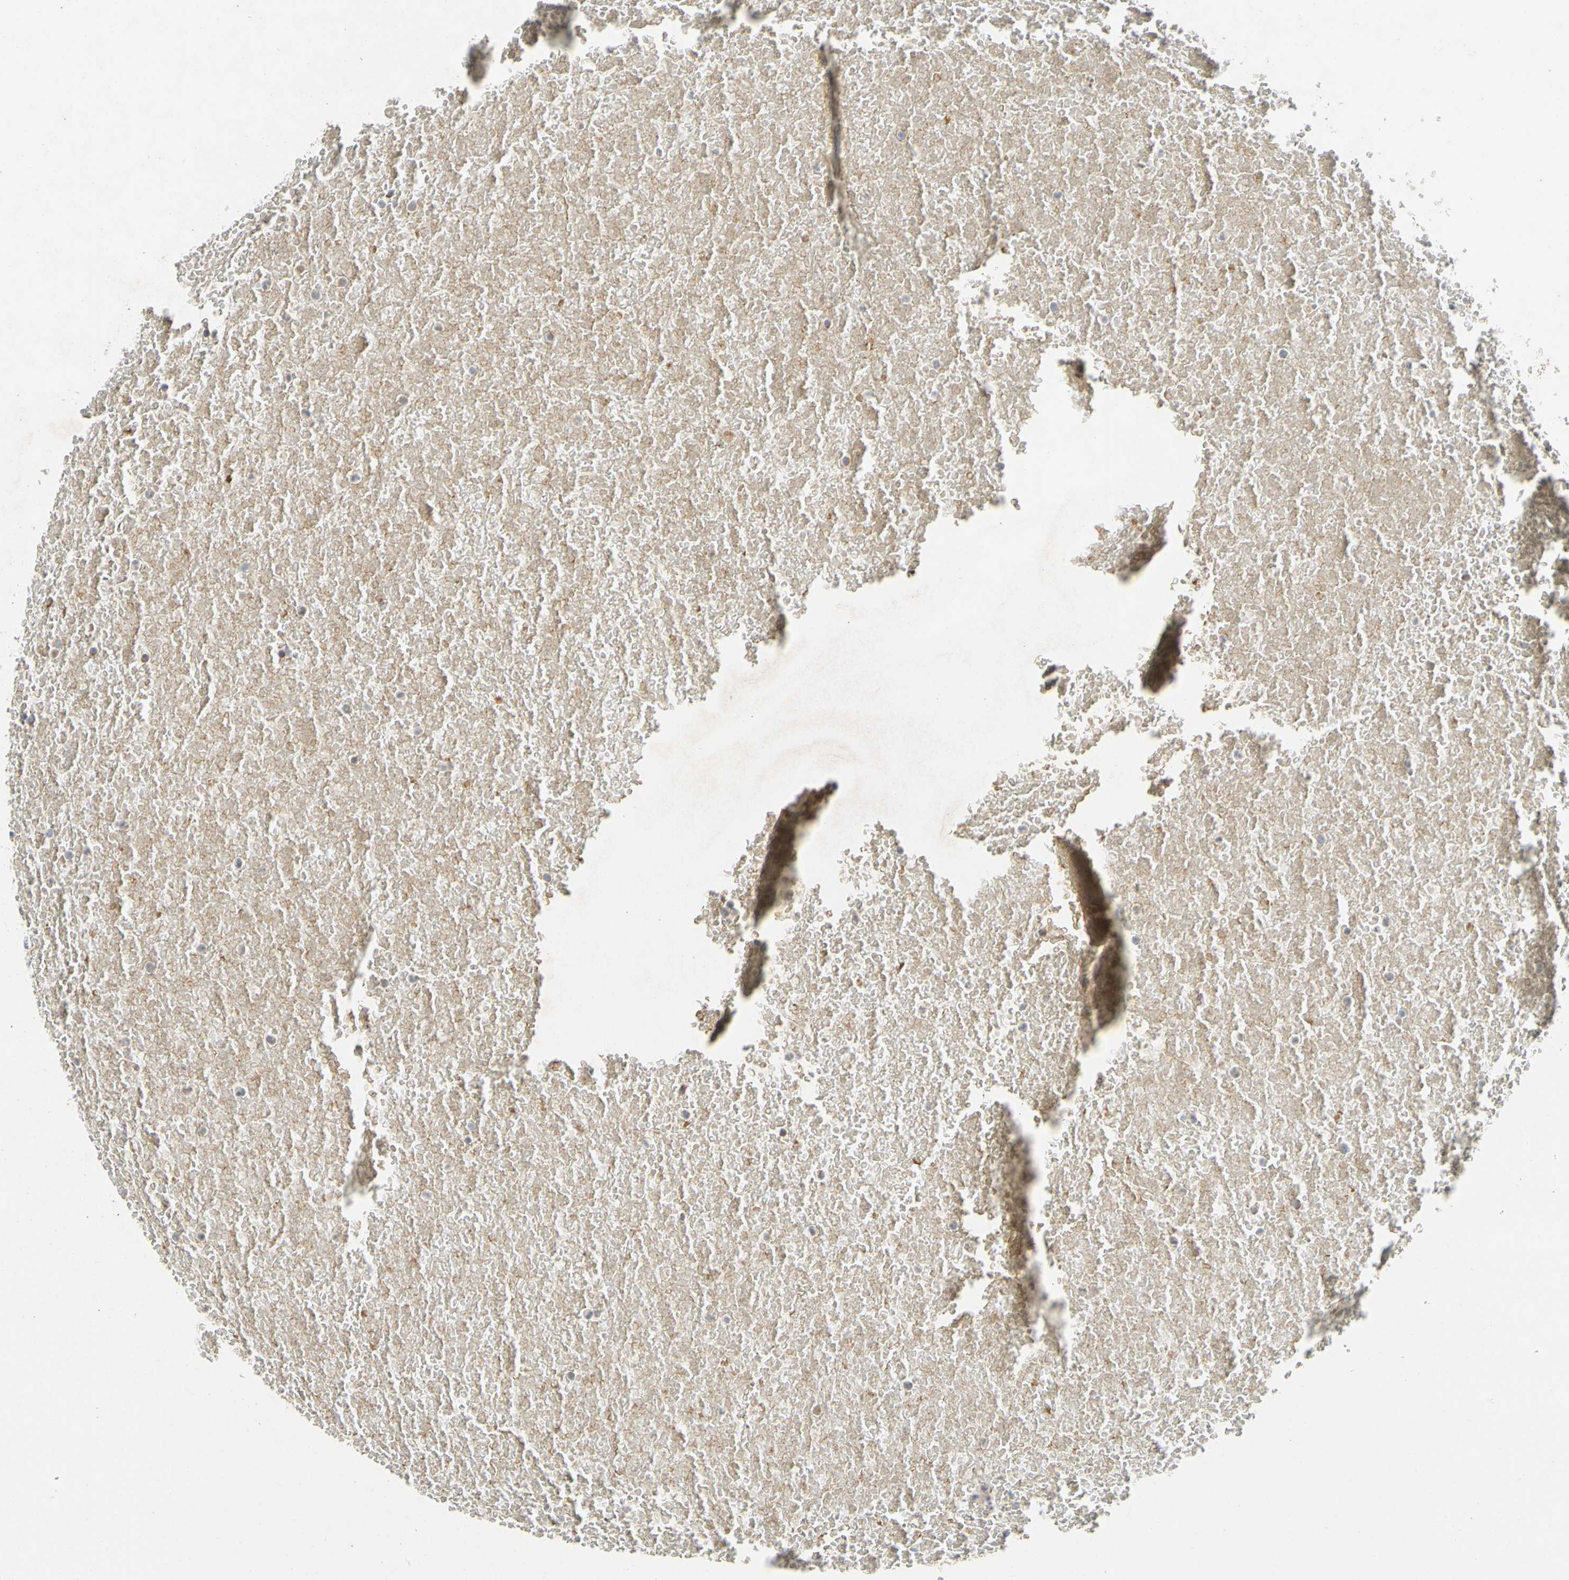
{"staining": {"intensity": "moderate", "quantity": "25%-75%", "location": "cytoplasmic/membranous"}, "tissue": "urothelial cancer", "cell_type": "Tumor cells", "image_type": "cancer", "snomed": [{"axis": "morphology", "description": "Urothelial carcinoma, Low grade"}, {"axis": "topography", "description": "Urinary bladder"}], "caption": "A medium amount of moderate cytoplasmic/membranous expression is identified in approximately 25%-75% of tumor cells in urothelial cancer tissue.", "gene": "KLHDC8B", "patient": {"sex": "male", "age": 78}}